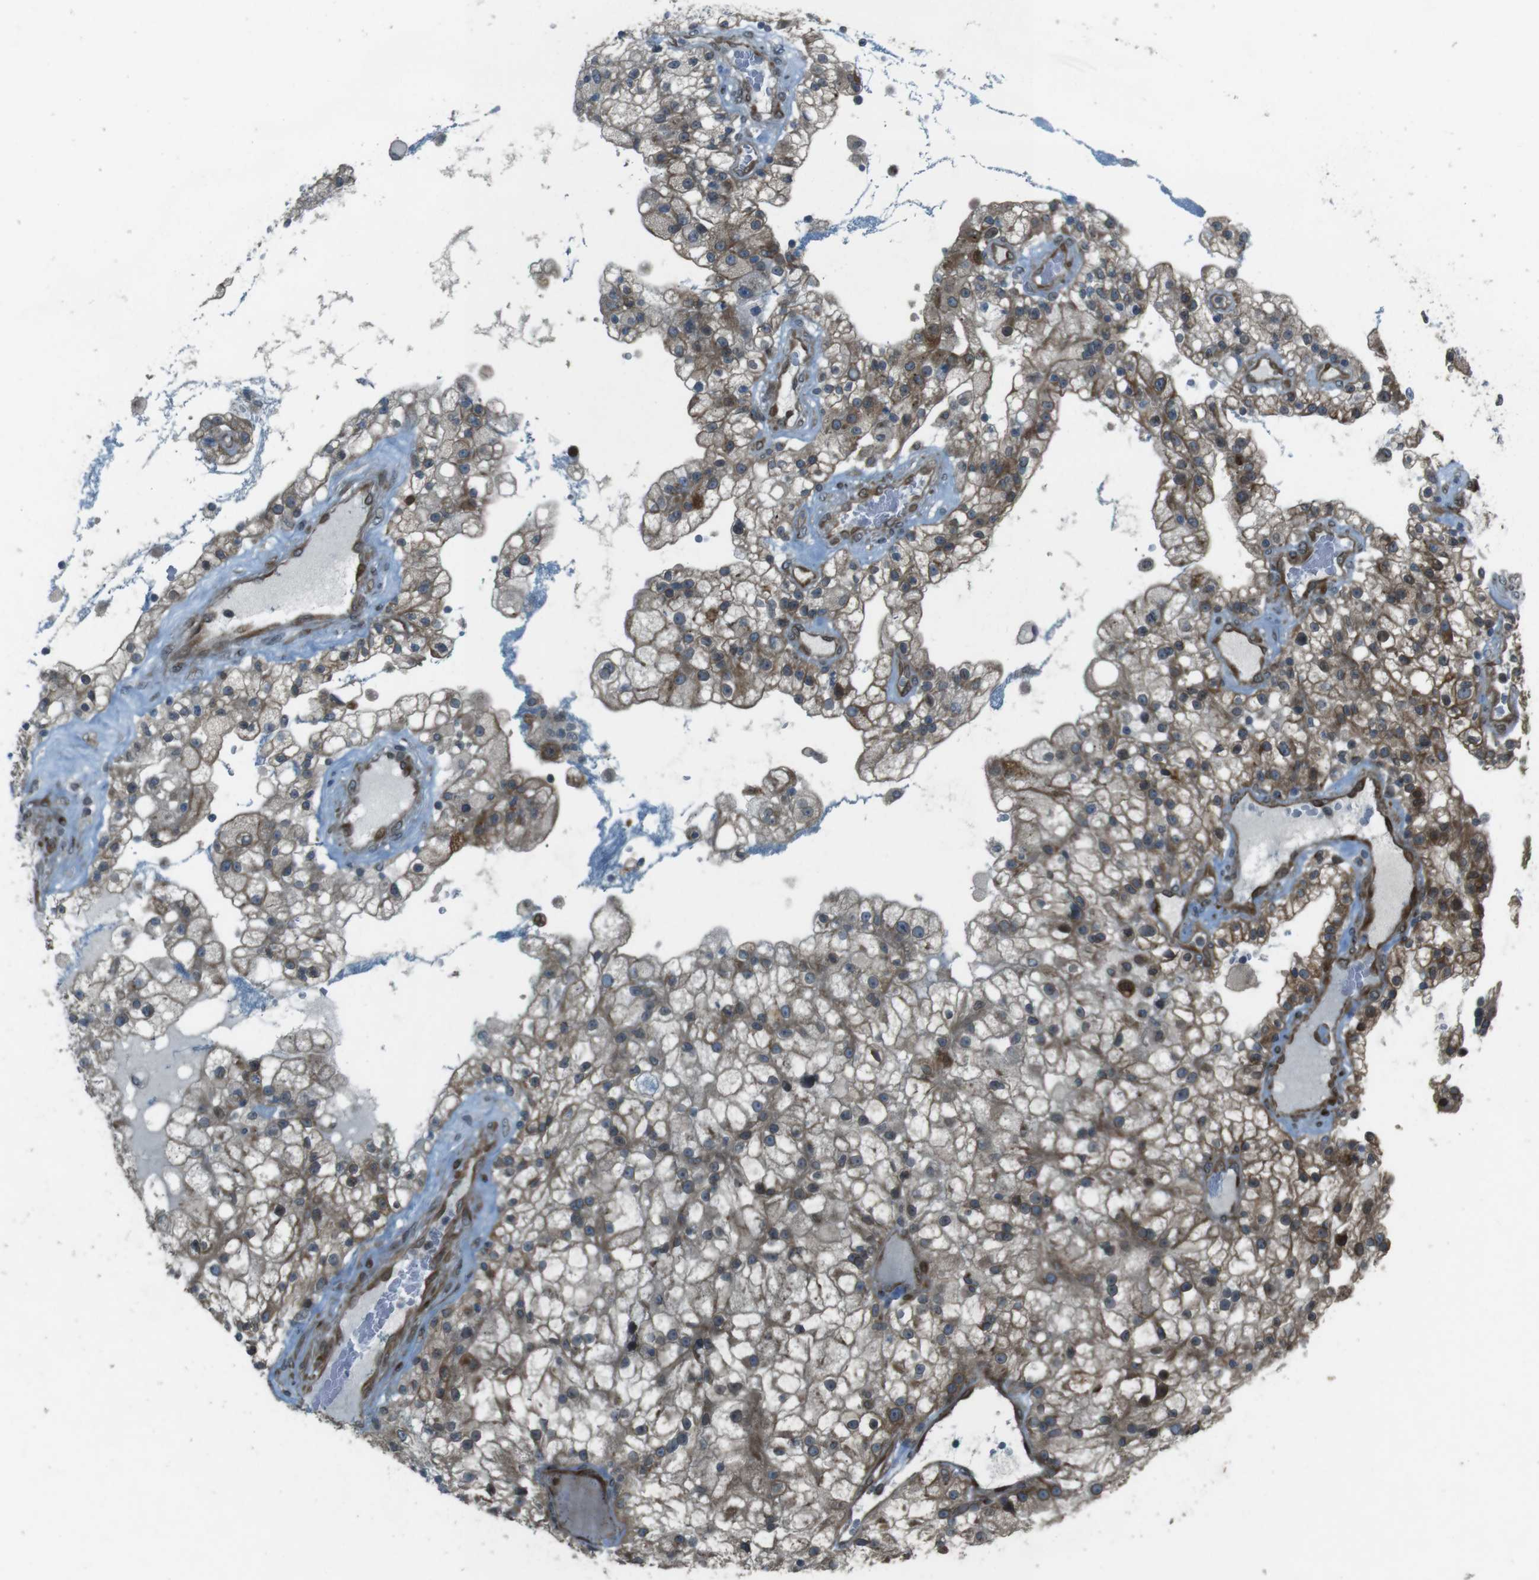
{"staining": {"intensity": "moderate", "quantity": "25%-75%", "location": "cytoplasmic/membranous"}, "tissue": "renal cancer", "cell_type": "Tumor cells", "image_type": "cancer", "snomed": [{"axis": "morphology", "description": "Adenocarcinoma, NOS"}, {"axis": "topography", "description": "Kidney"}], "caption": "Immunohistochemical staining of renal cancer reveals medium levels of moderate cytoplasmic/membranous protein expression in approximately 25%-75% of tumor cells.", "gene": "ZNF330", "patient": {"sex": "female", "age": 52}}